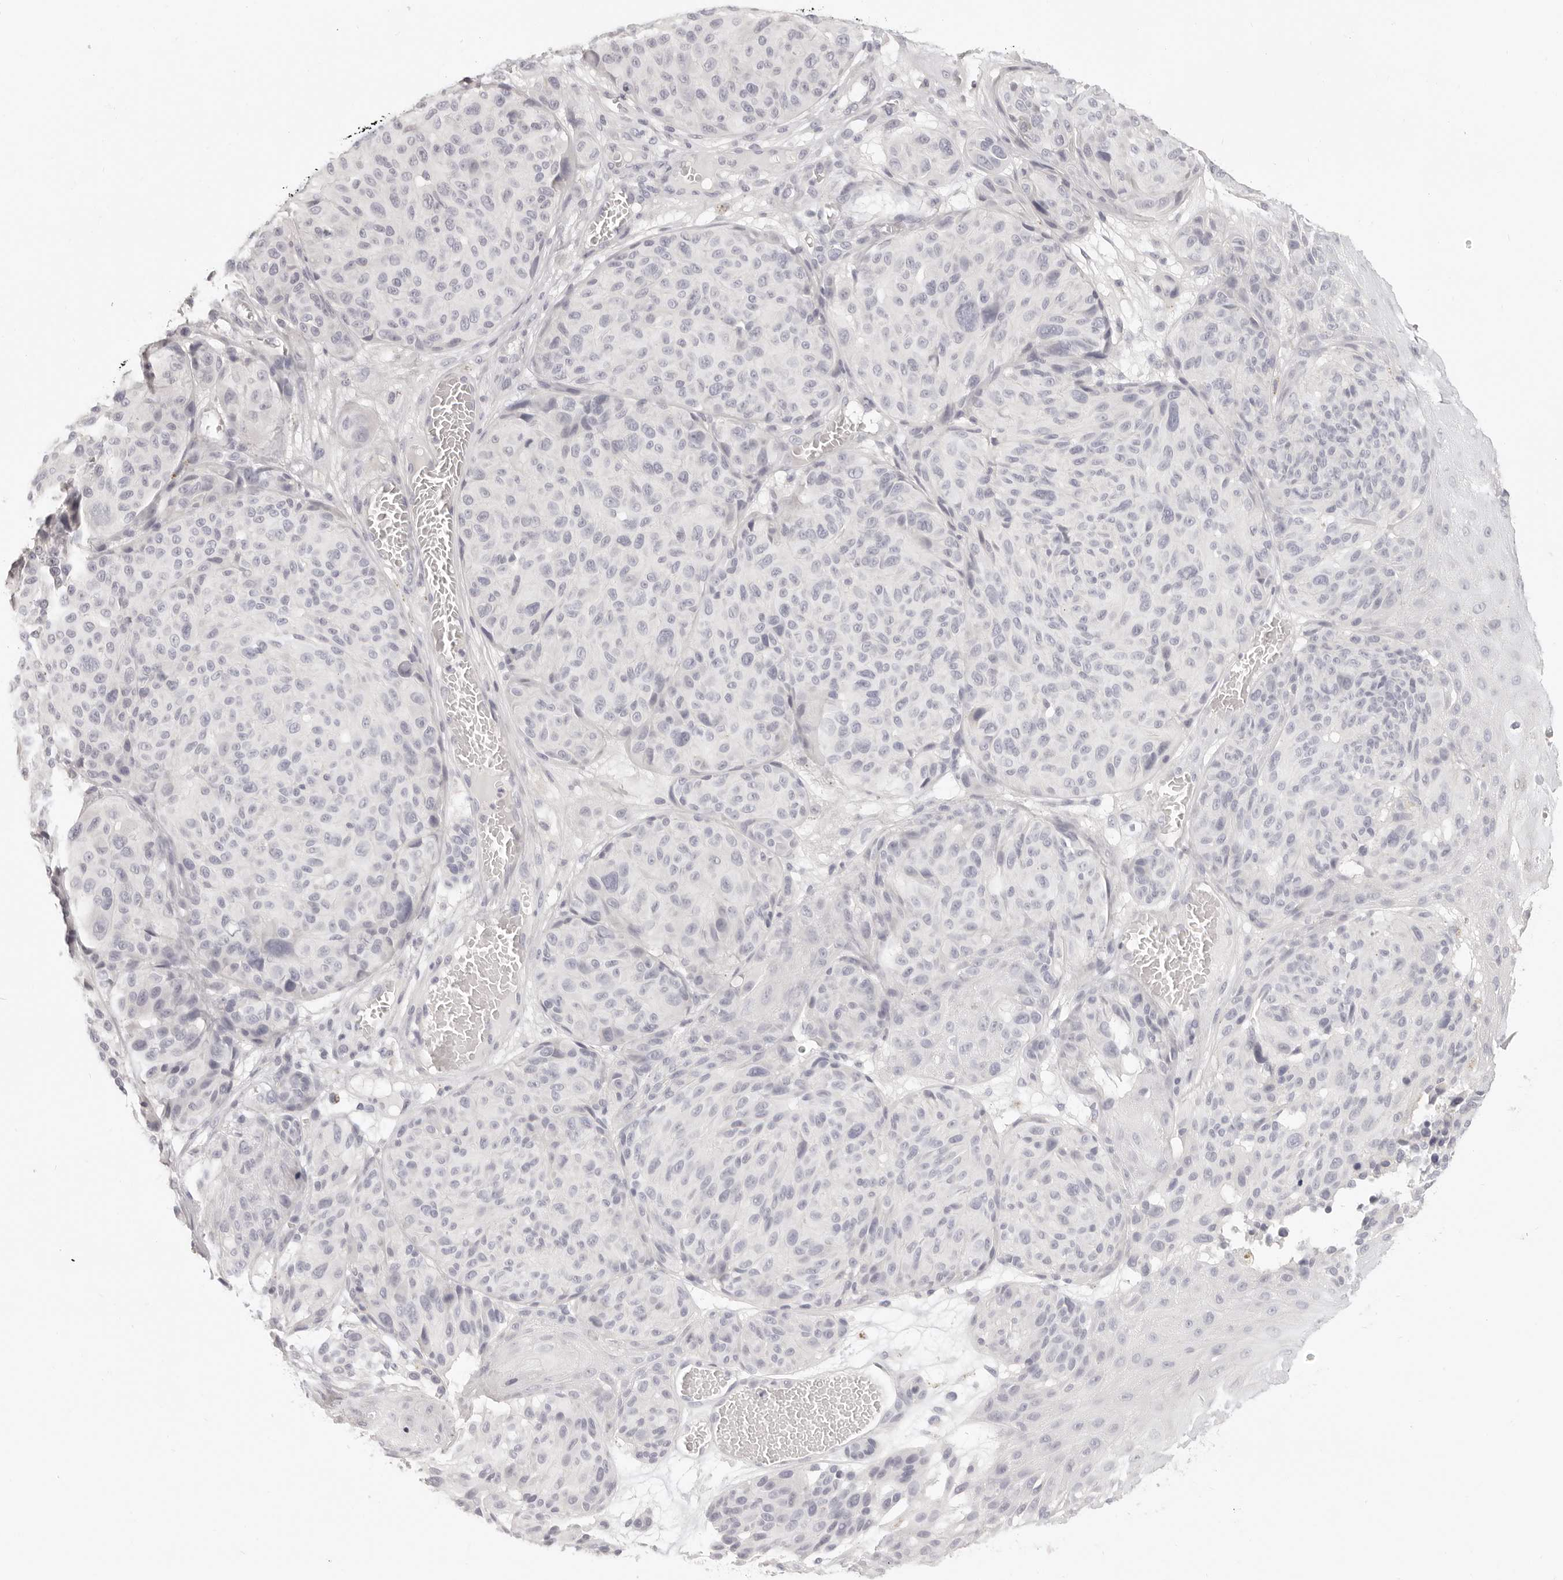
{"staining": {"intensity": "negative", "quantity": "none", "location": "none"}, "tissue": "melanoma", "cell_type": "Tumor cells", "image_type": "cancer", "snomed": [{"axis": "morphology", "description": "Malignant melanoma, NOS"}, {"axis": "topography", "description": "Skin"}], "caption": "Tumor cells show no significant positivity in malignant melanoma.", "gene": "FABP1", "patient": {"sex": "male", "age": 83}}